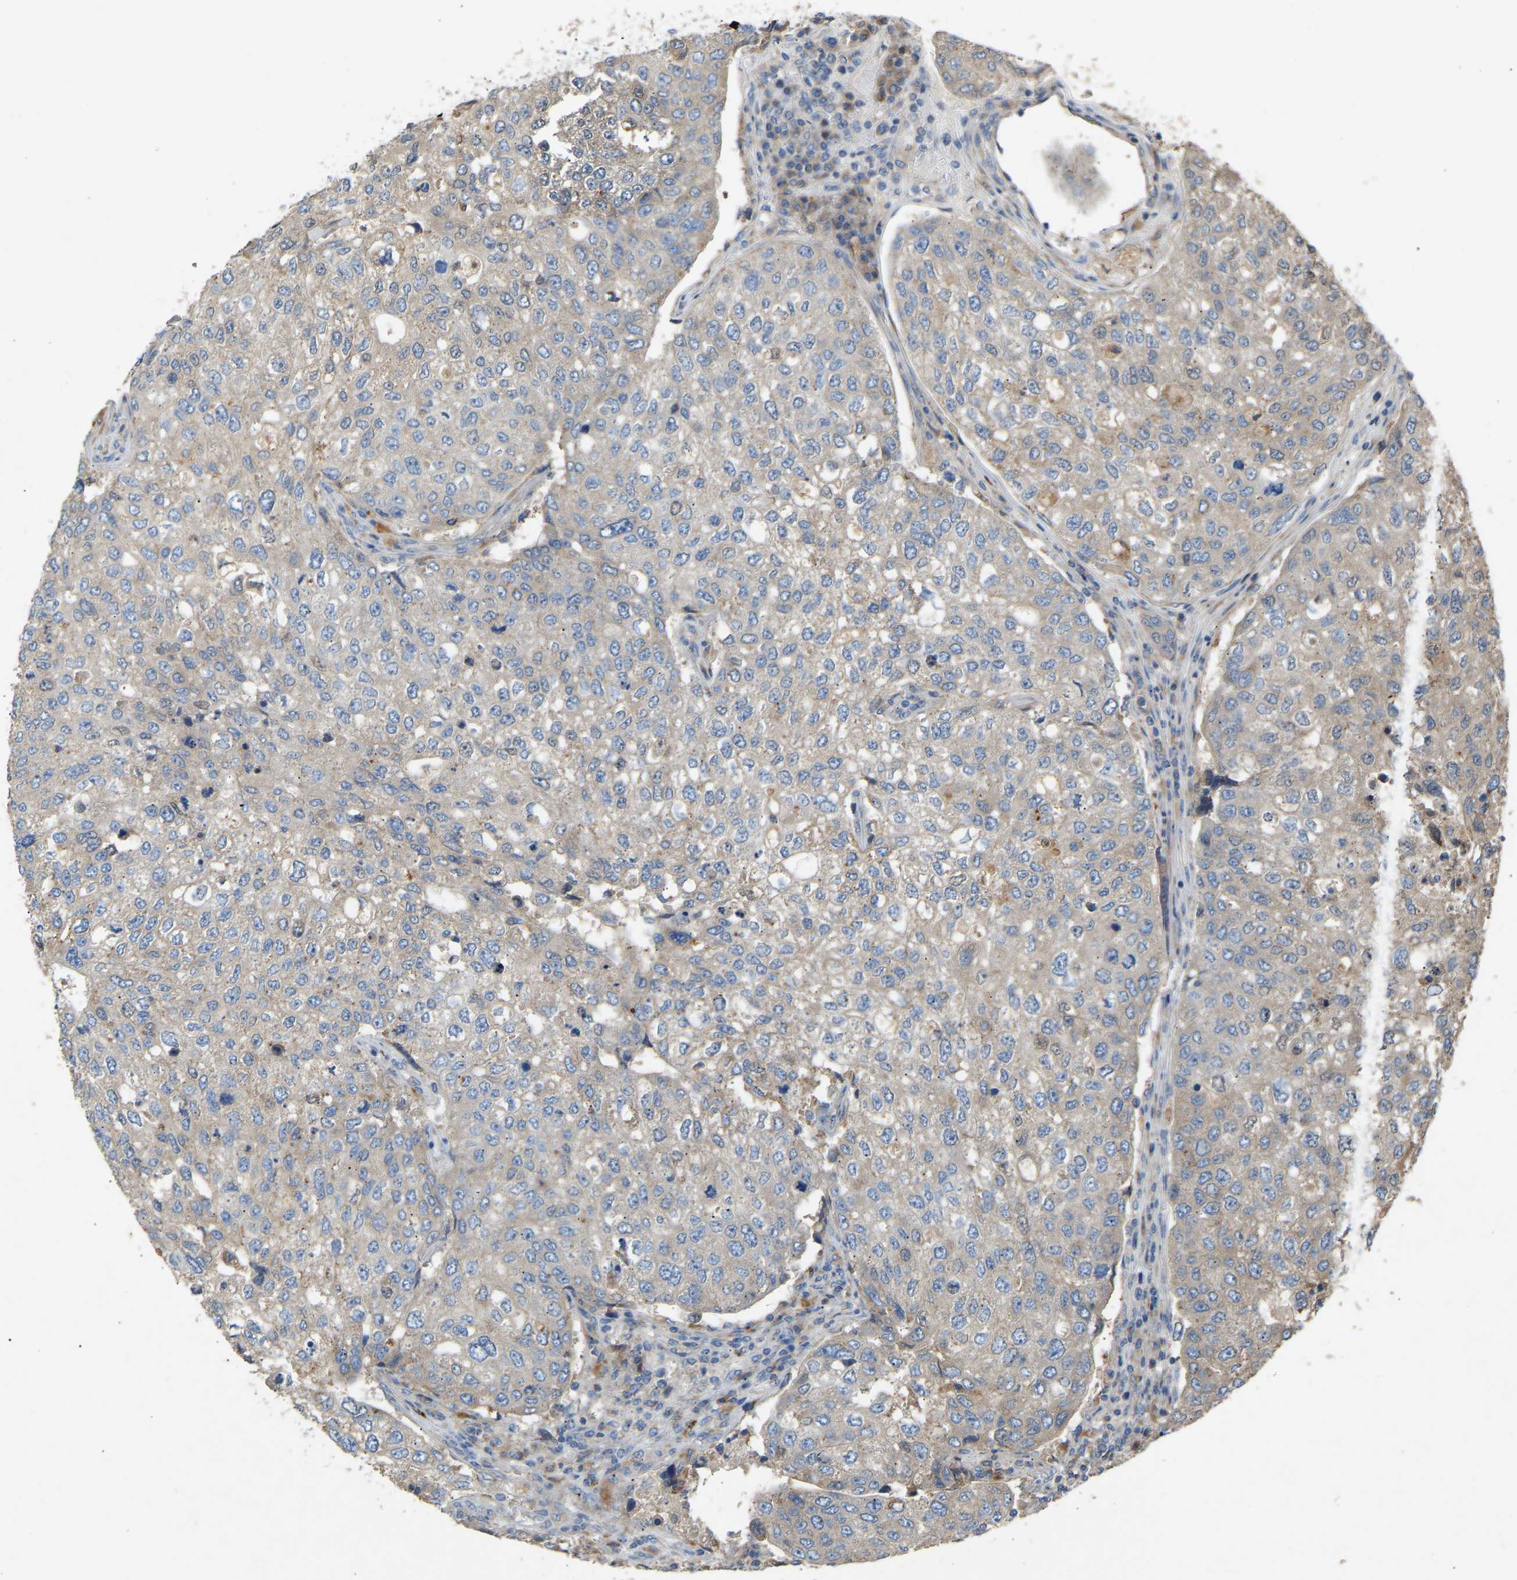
{"staining": {"intensity": "weak", "quantity": "<25%", "location": "cytoplasmic/membranous"}, "tissue": "urothelial cancer", "cell_type": "Tumor cells", "image_type": "cancer", "snomed": [{"axis": "morphology", "description": "Urothelial carcinoma, High grade"}, {"axis": "topography", "description": "Lymph node"}, {"axis": "topography", "description": "Urinary bladder"}], "caption": "High-grade urothelial carcinoma stained for a protein using IHC exhibits no staining tumor cells.", "gene": "RGP1", "patient": {"sex": "male", "age": 51}}